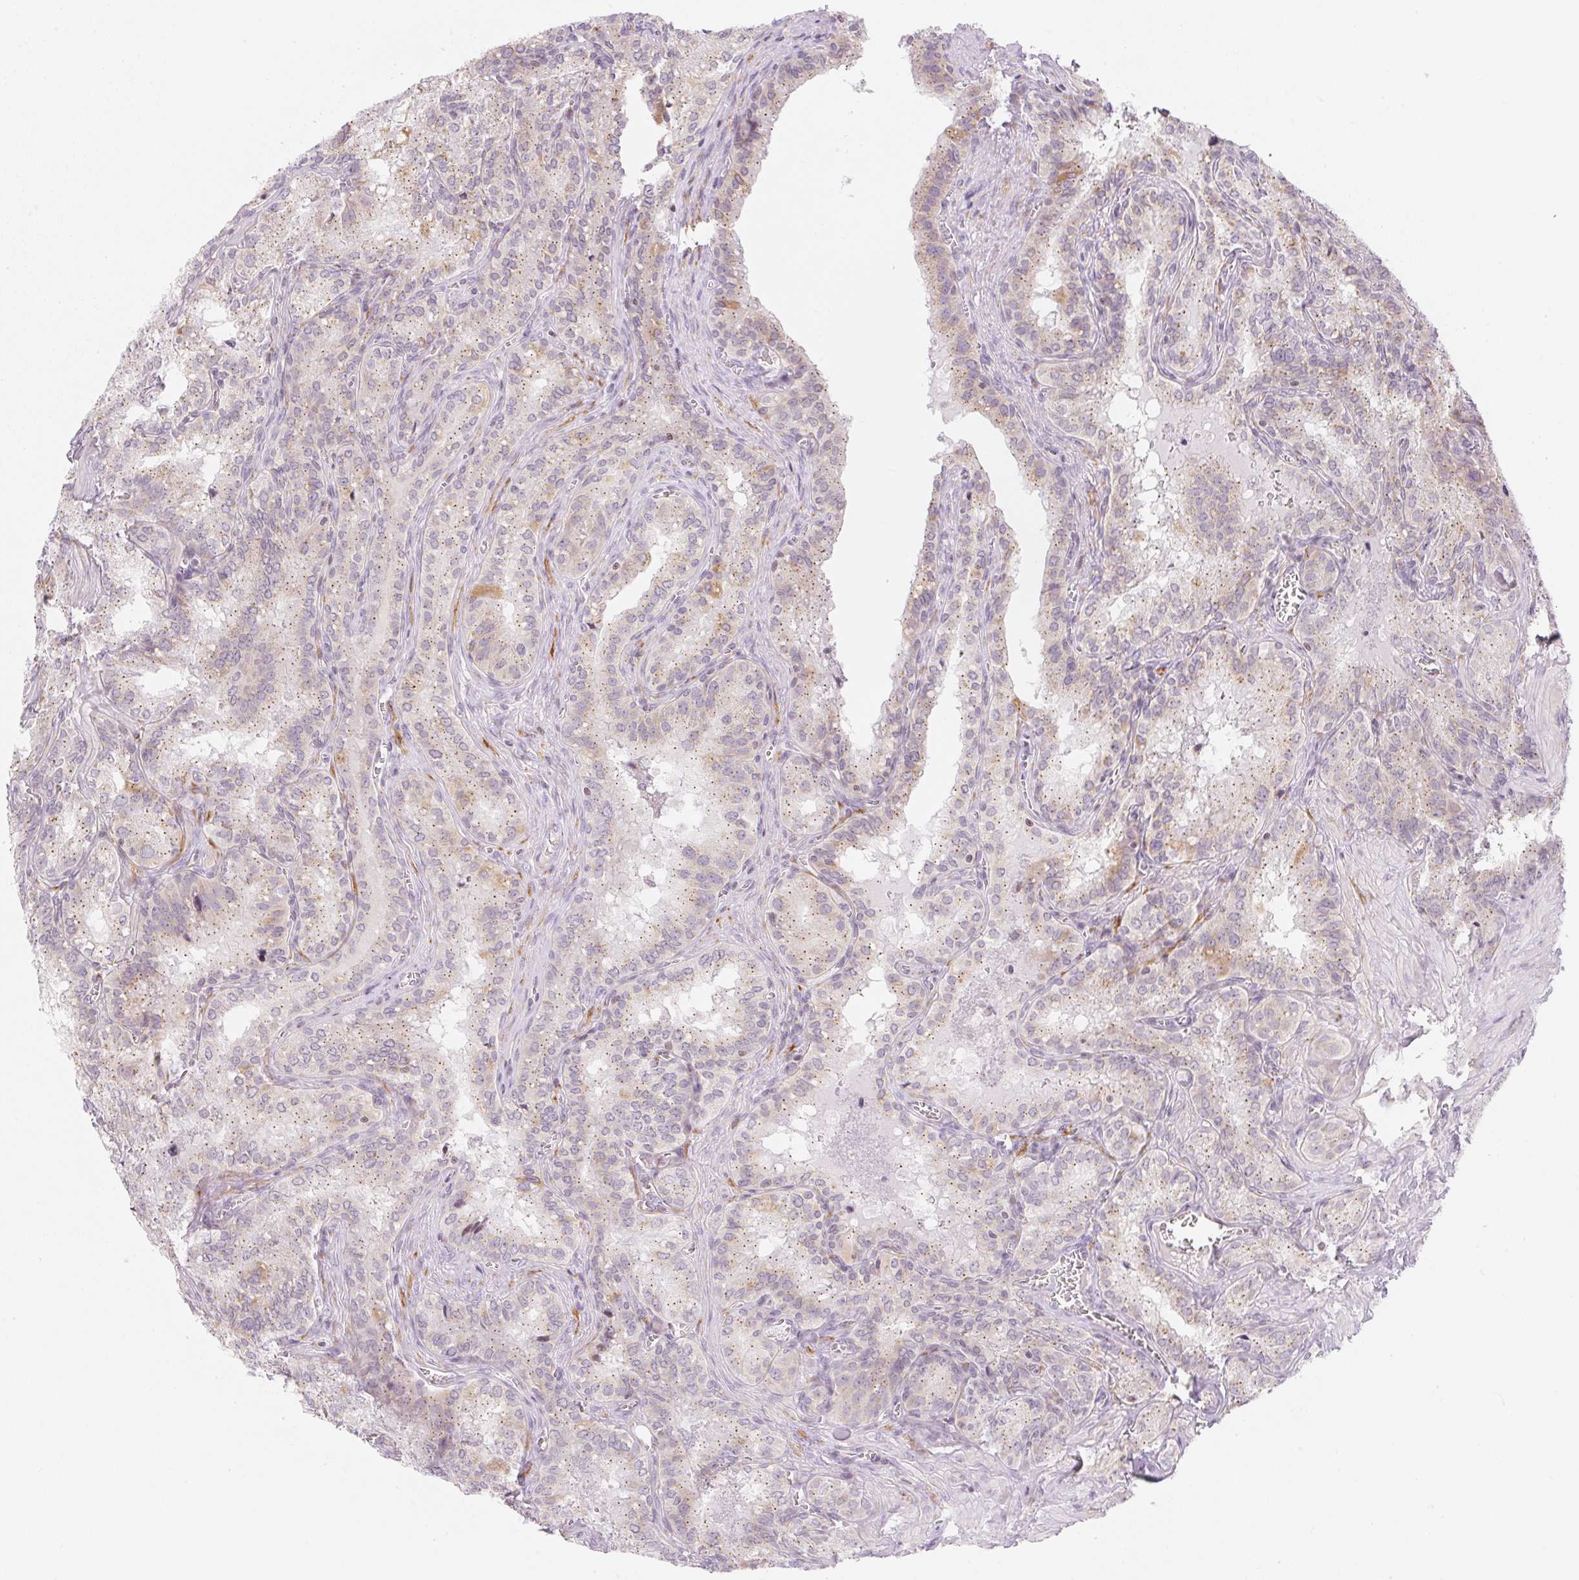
{"staining": {"intensity": "moderate", "quantity": "<25%", "location": "cytoplasmic/membranous"}, "tissue": "seminal vesicle", "cell_type": "Glandular cells", "image_type": "normal", "snomed": [{"axis": "morphology", "description": "Normal tissue, NOS"}, {"axis": "topography", "description": "Seminal veicle"}], "caption": "Immunohistochemistry (IHC) of normal seminal vesicle exhibits low levels of moderate cytoplasmic/membranous positivity in approximately <25% of glandular cells. (IHC, brightfield microscopy, high magnification).", "gene": "CASKIN1", "patient": {"sex": "male", "age": 47}}